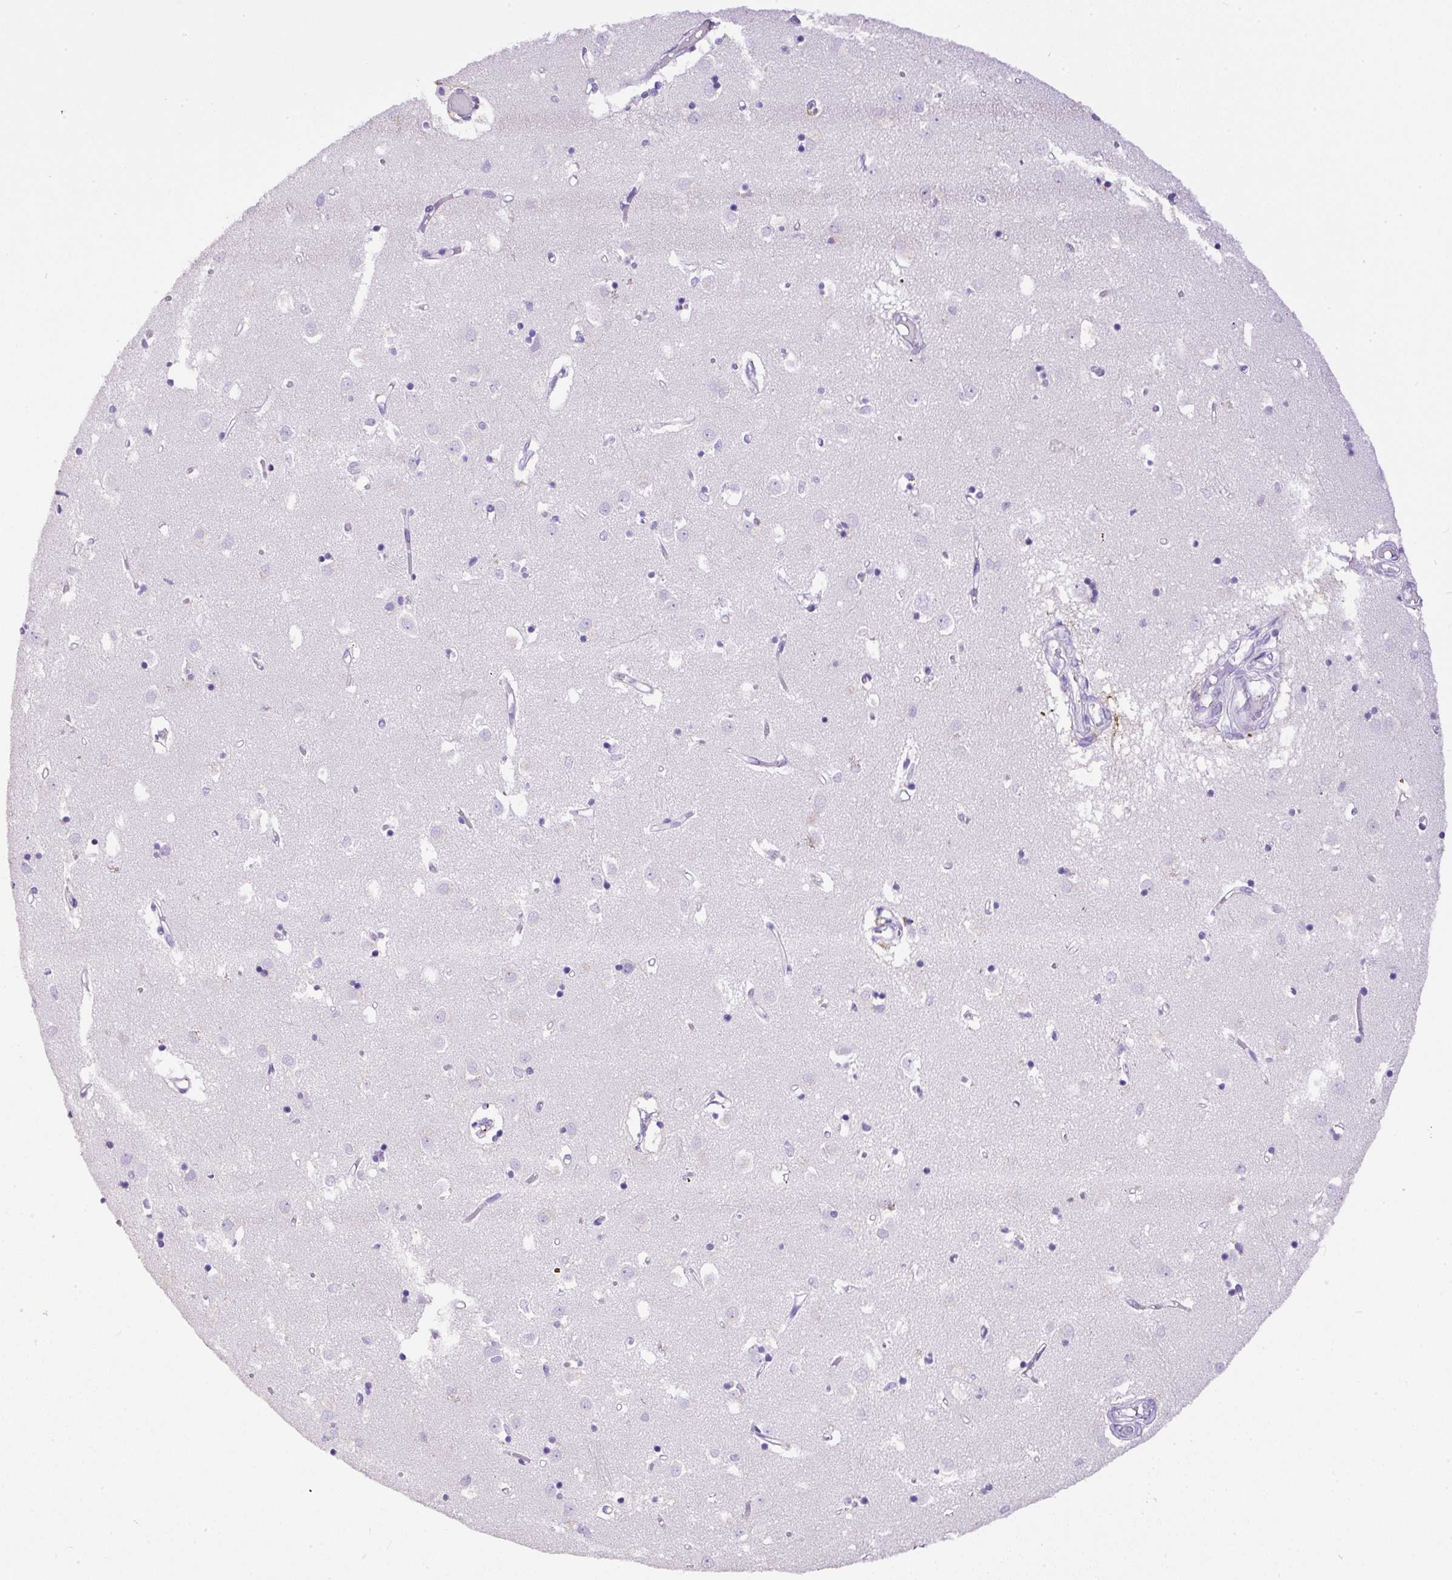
{"staining": {"intensity": "negative", "quantity": "none", "location": "none"}, "tissue": "caudate", "cell_type": "Glial cells", "image_type": "normal", "snomed": [{"axis": "morphology", "description": "Normal tissue, NOS"}, {"axis": "topography", "description": "Lateral ventricle wall"}], "caption": "Glial cells are negative for protein expression in benign human caudate. (Immunohistochemistry (ihc), brightfield microscopy, high magnification).", "gene": "APCS", "patient": {"sex": "male", "age": 70}}